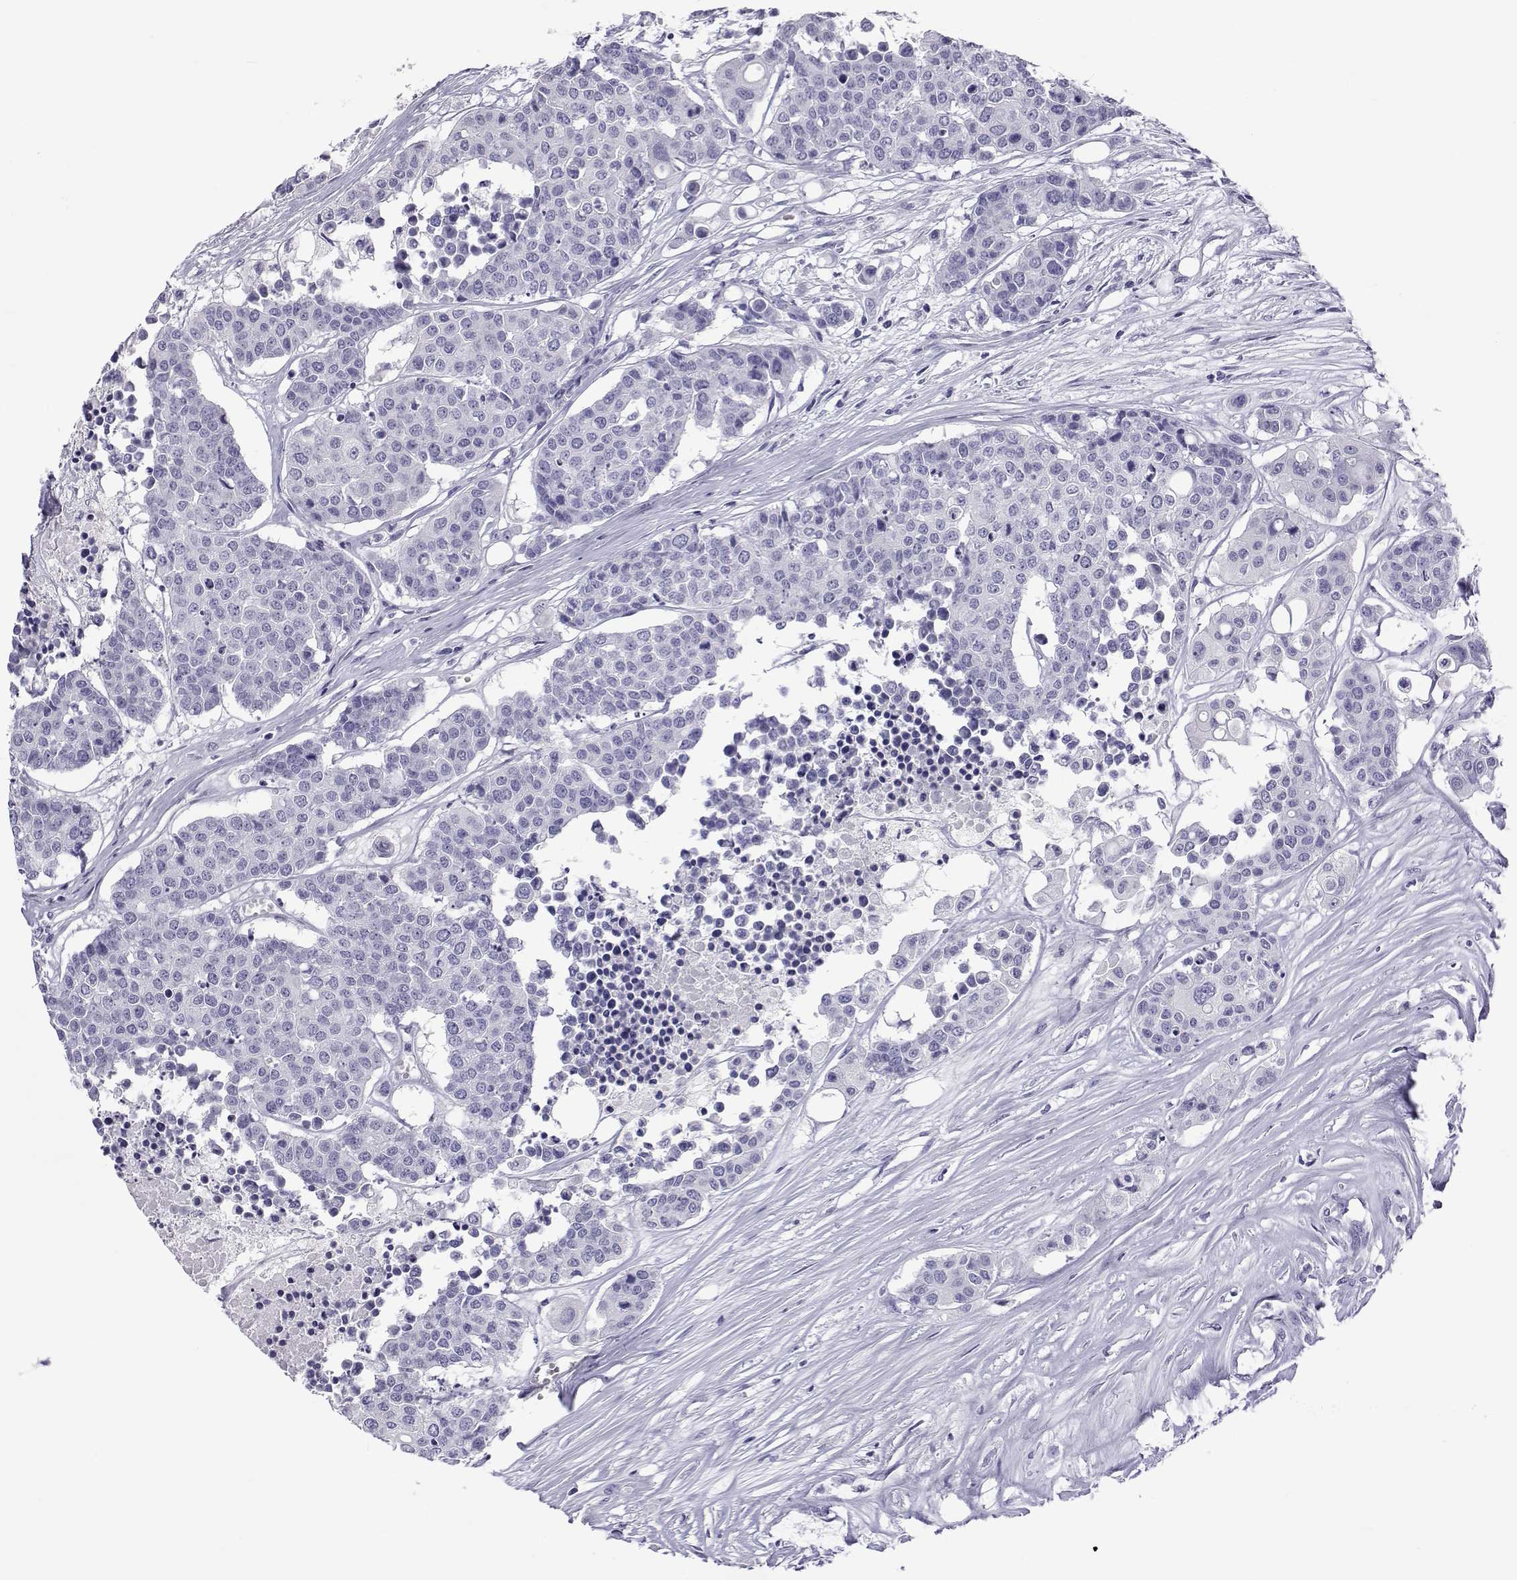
{"staining": {"intensity": "negative", "quantity": "none", "location": "none"}, "tissue": "carcinoid", "cell_type": "Tumor cells", "image_type": "cancer", "snomed": [{"axis": "morphology", "description": "Carcinoid, malignant, NOS"}, {"axis": "topography", "description": "Colon"}], "caption": "Tumor cells show no significant protein staining in malignant carcinoid.", "gene": "ACTL7A", "patient": {"sex": "male", "age": 81}}